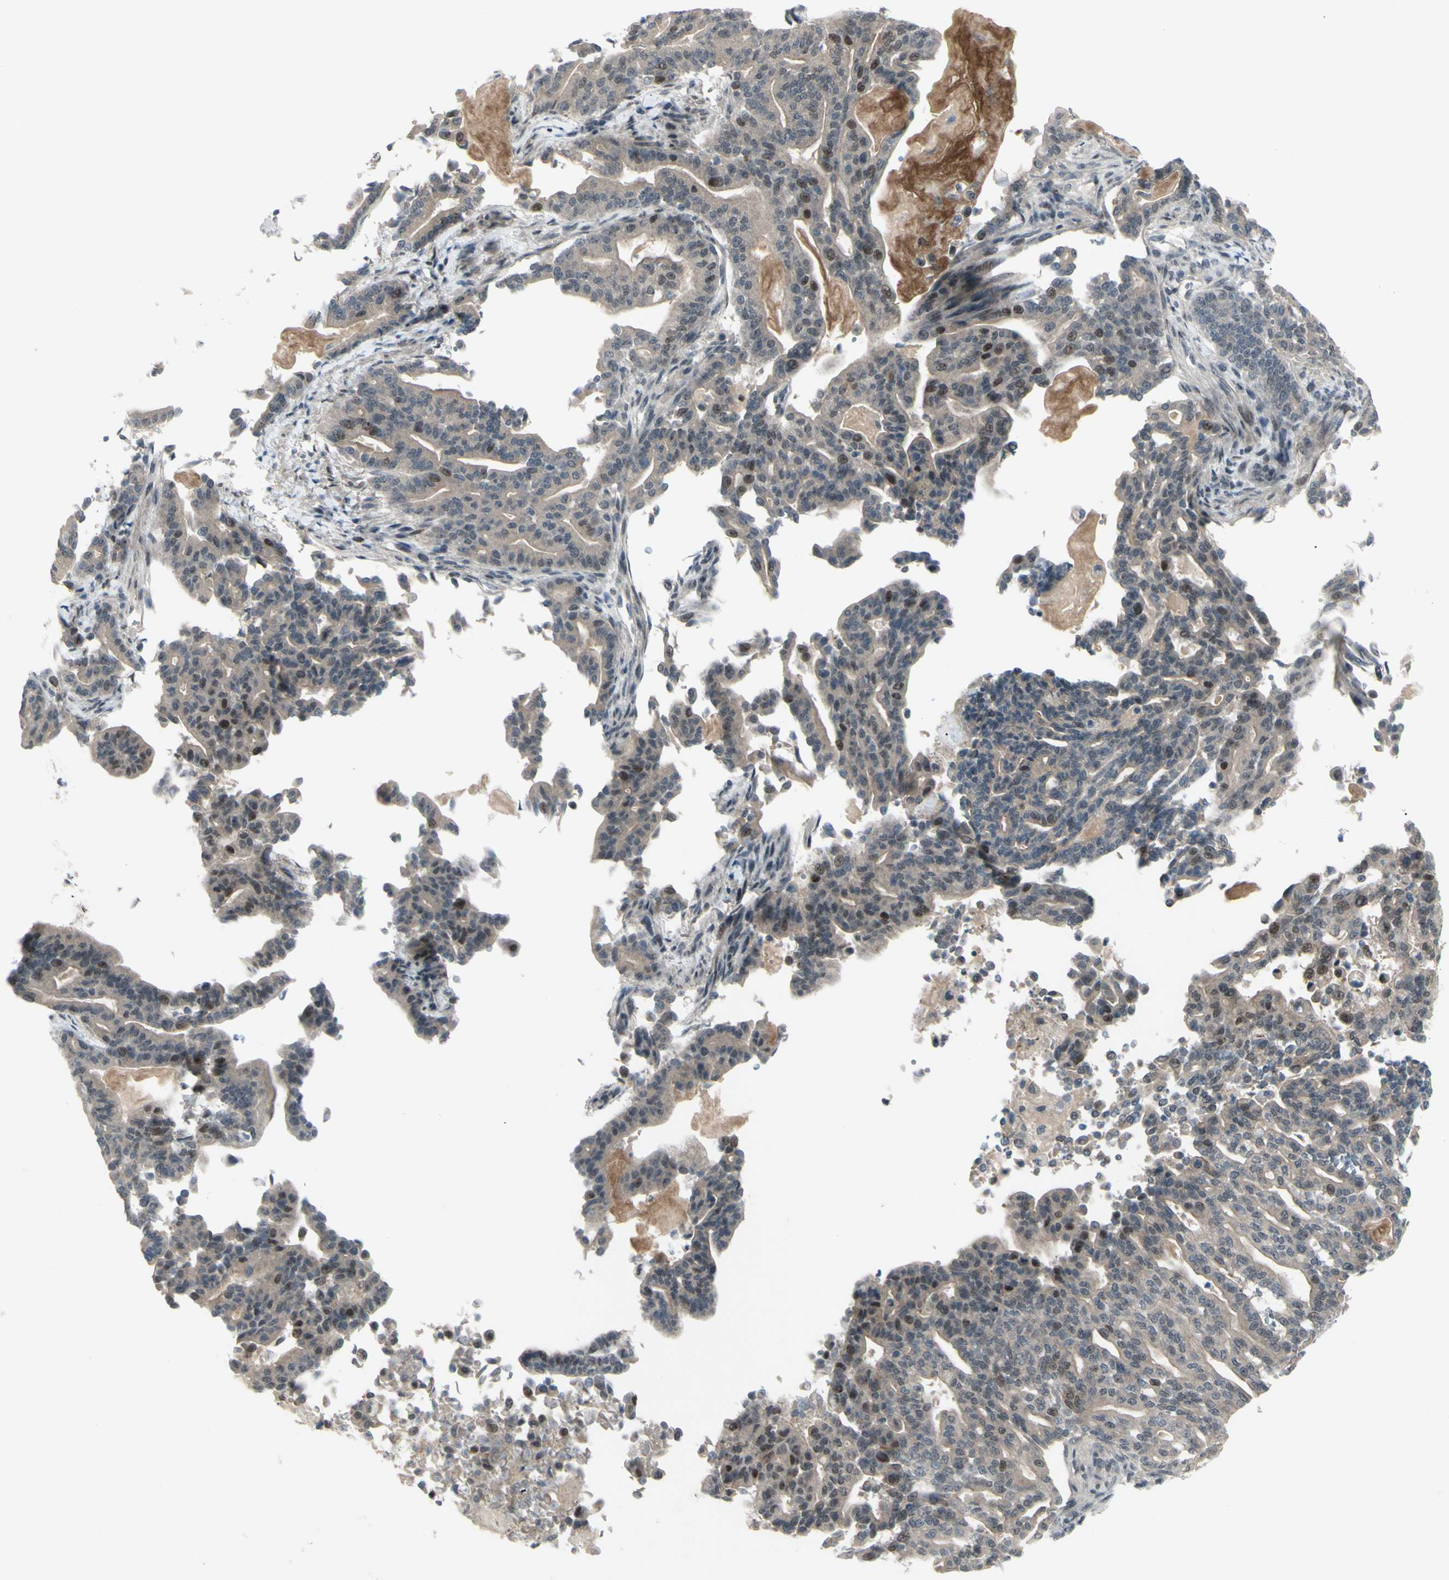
{"staining": {"intensity": "weak", "quantity": ">75%", "location": "cytoplasmic/membranous"}, "tissue": "pancreatic cancer", "cell_type": "Tumor cells", "image_type": "cancer", "snomed": [{"axis": "morphology", "description": "Adenocarcinoma, NOS"}, {"axis": "topography", "description": "Pancreas"}], "caption": "A photomicrograph of human pancreatic adenocarcinoma stained for a protein reveals weak cytoplasmic/membranous brown staining in tumor cells.", "gene": "ETNK1", "patient": {"sex": "male", "age": 63}}